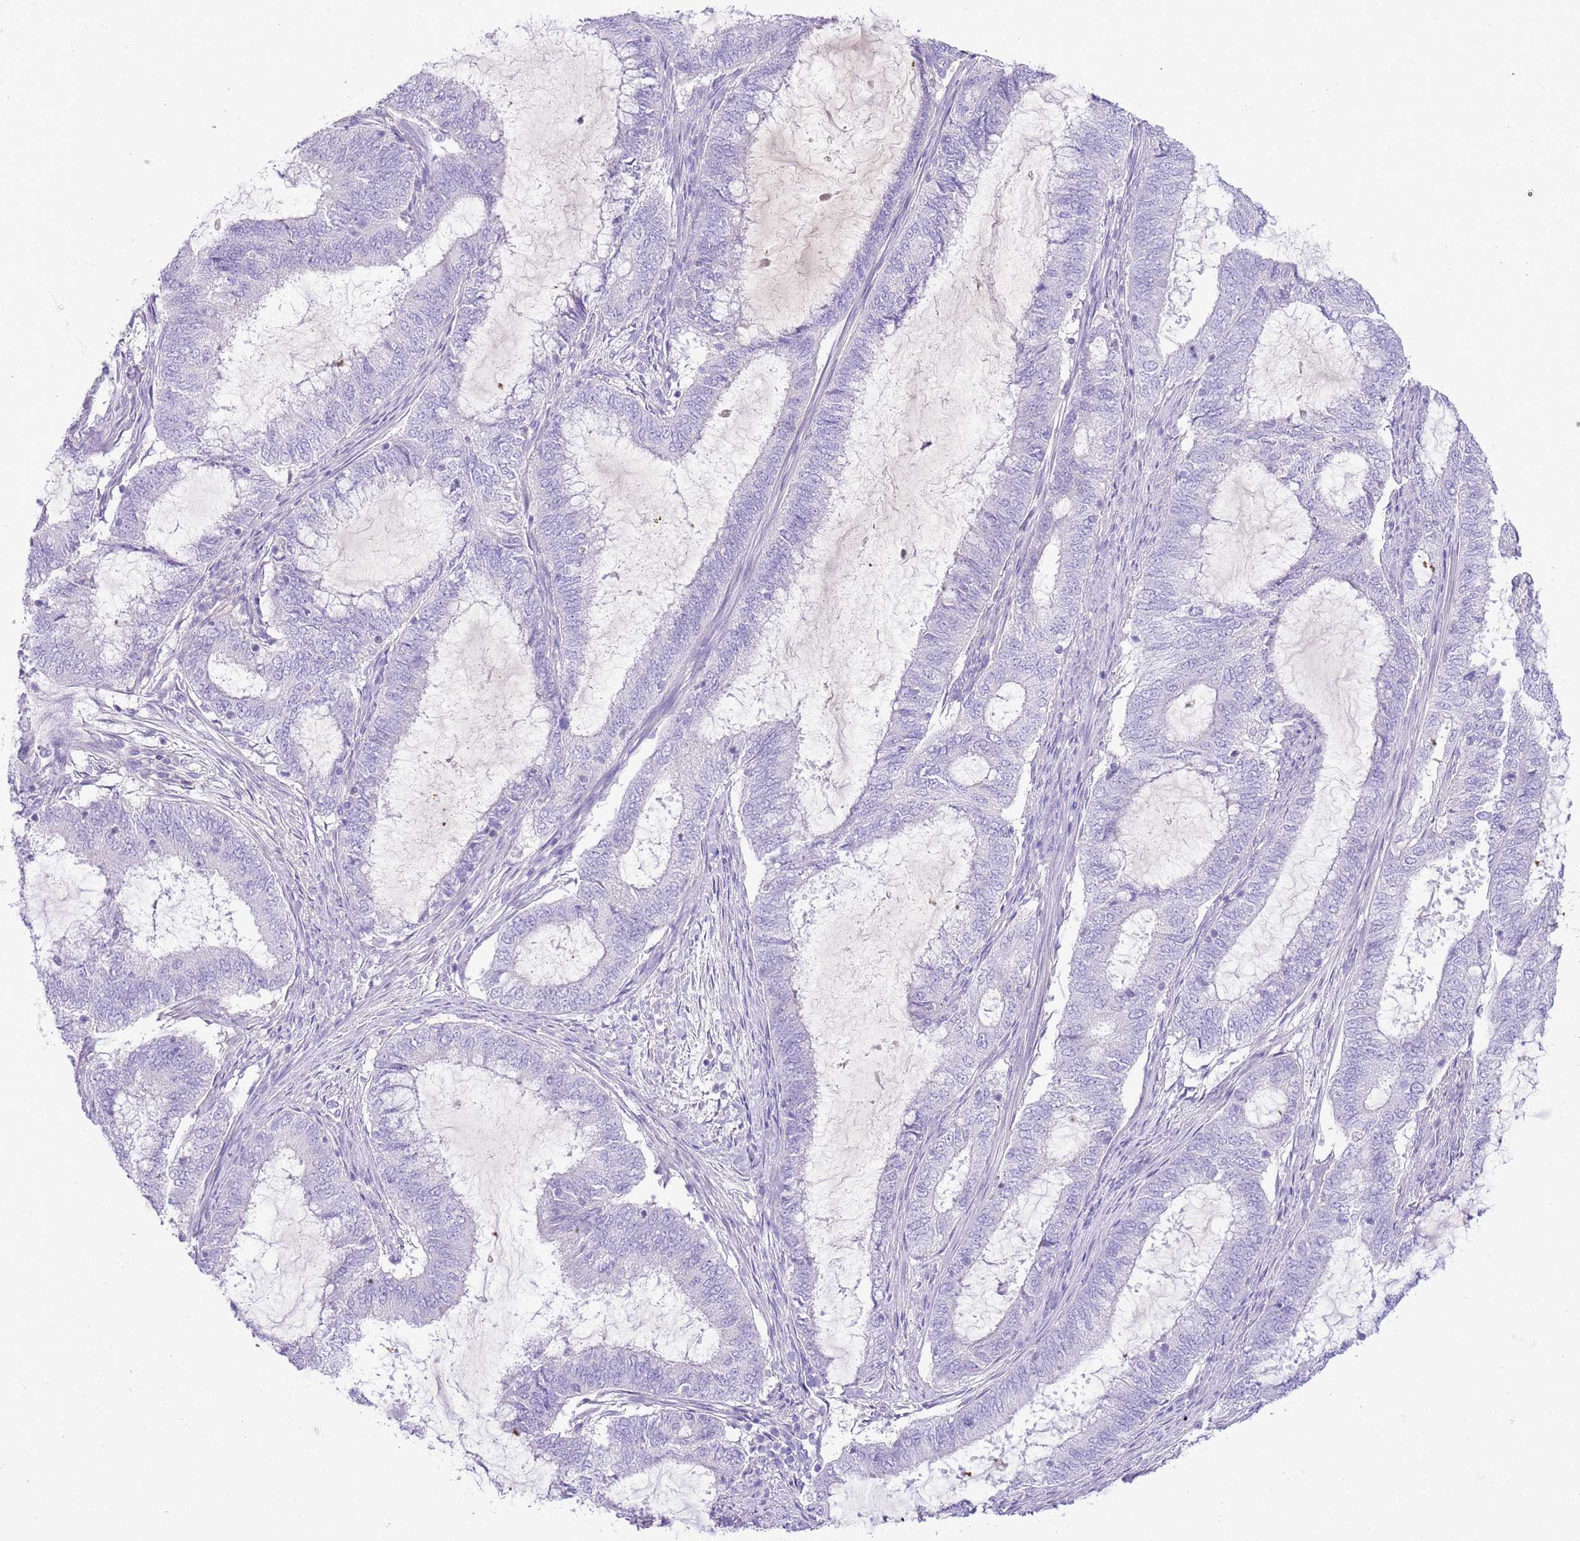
{"staining": {"intensity": "negative", "quantity": "none", "location": "none"}, "tissue": "endometrial cancer", "cell_type": "Tumor cells", "image_type": "cancer", "snomed": [{"axis": "morphology", "description": "Adenocarcinoma, NOS"}, {"axis": "topography", "description": "Endometrium"}], "caption": "This image is of adenocarcinoma (endometrial) stained with immunohistochemistry to label a protein in brown with the nuclei are counter-stained blue. There is no expression in tumor cells.", "gene": "TOX2", "patient": {"sex": "female", "age": 51}}